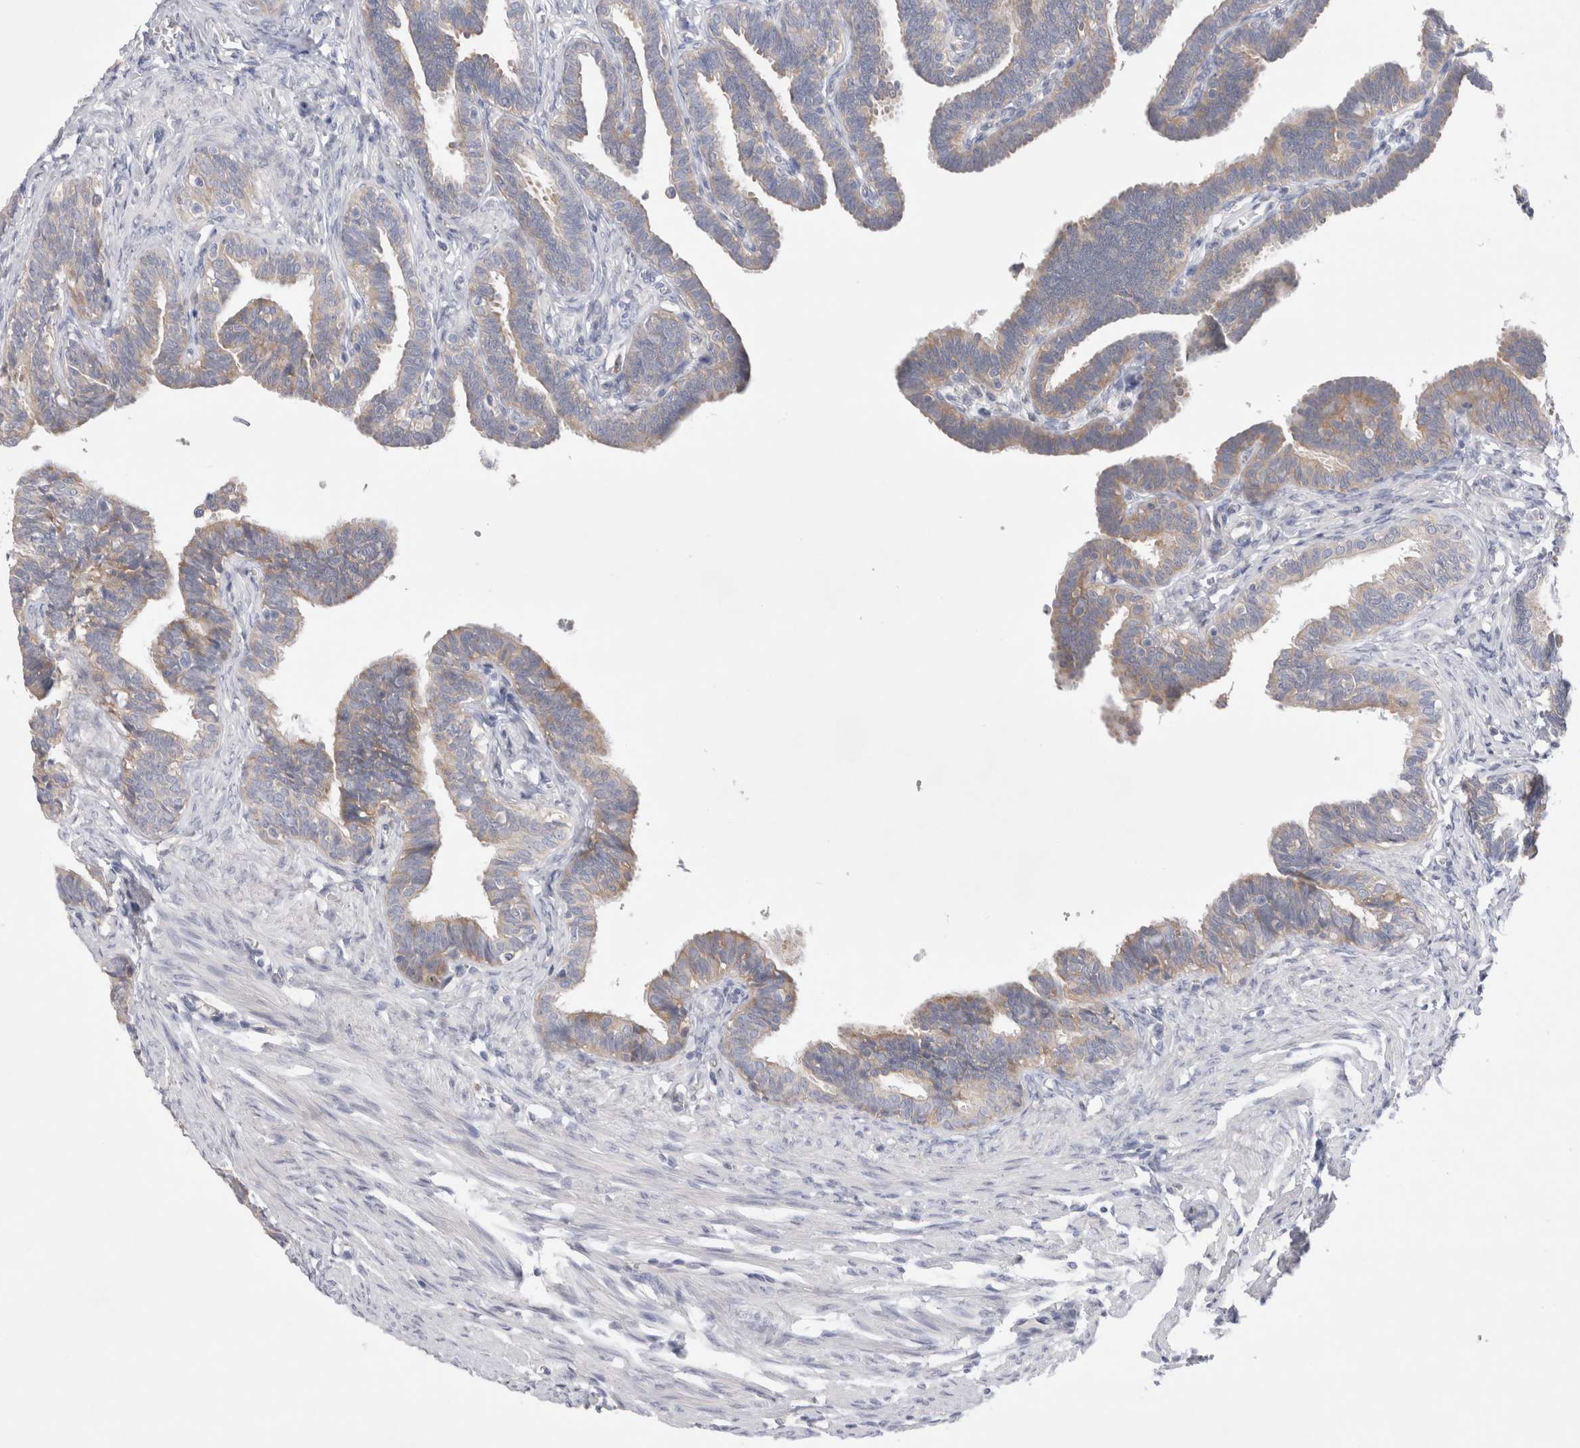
{"staining": {"intensity": "weak", "quantity": "25%-75%", "location": "cytoplasmic/membranous"}, "tissue": "fallopian tube", "cell_type": "Glandular cells", "image_type": "normal", "snomed": [{"axis": "morphology", "description": "Normal tissue, NOS"}, {"axis": "topography", "description": "Fallopian tube"}, {"axis": "topography", "description": "Ovary"}], "caption": "This is a photomicrograph of IHC staining of benign fallopian tube, which shows weak staining in the cytoplasmic/membranous of glandular cells.", "gene": "RBM12B", "patient": {"sex": "female", "age": 23}}